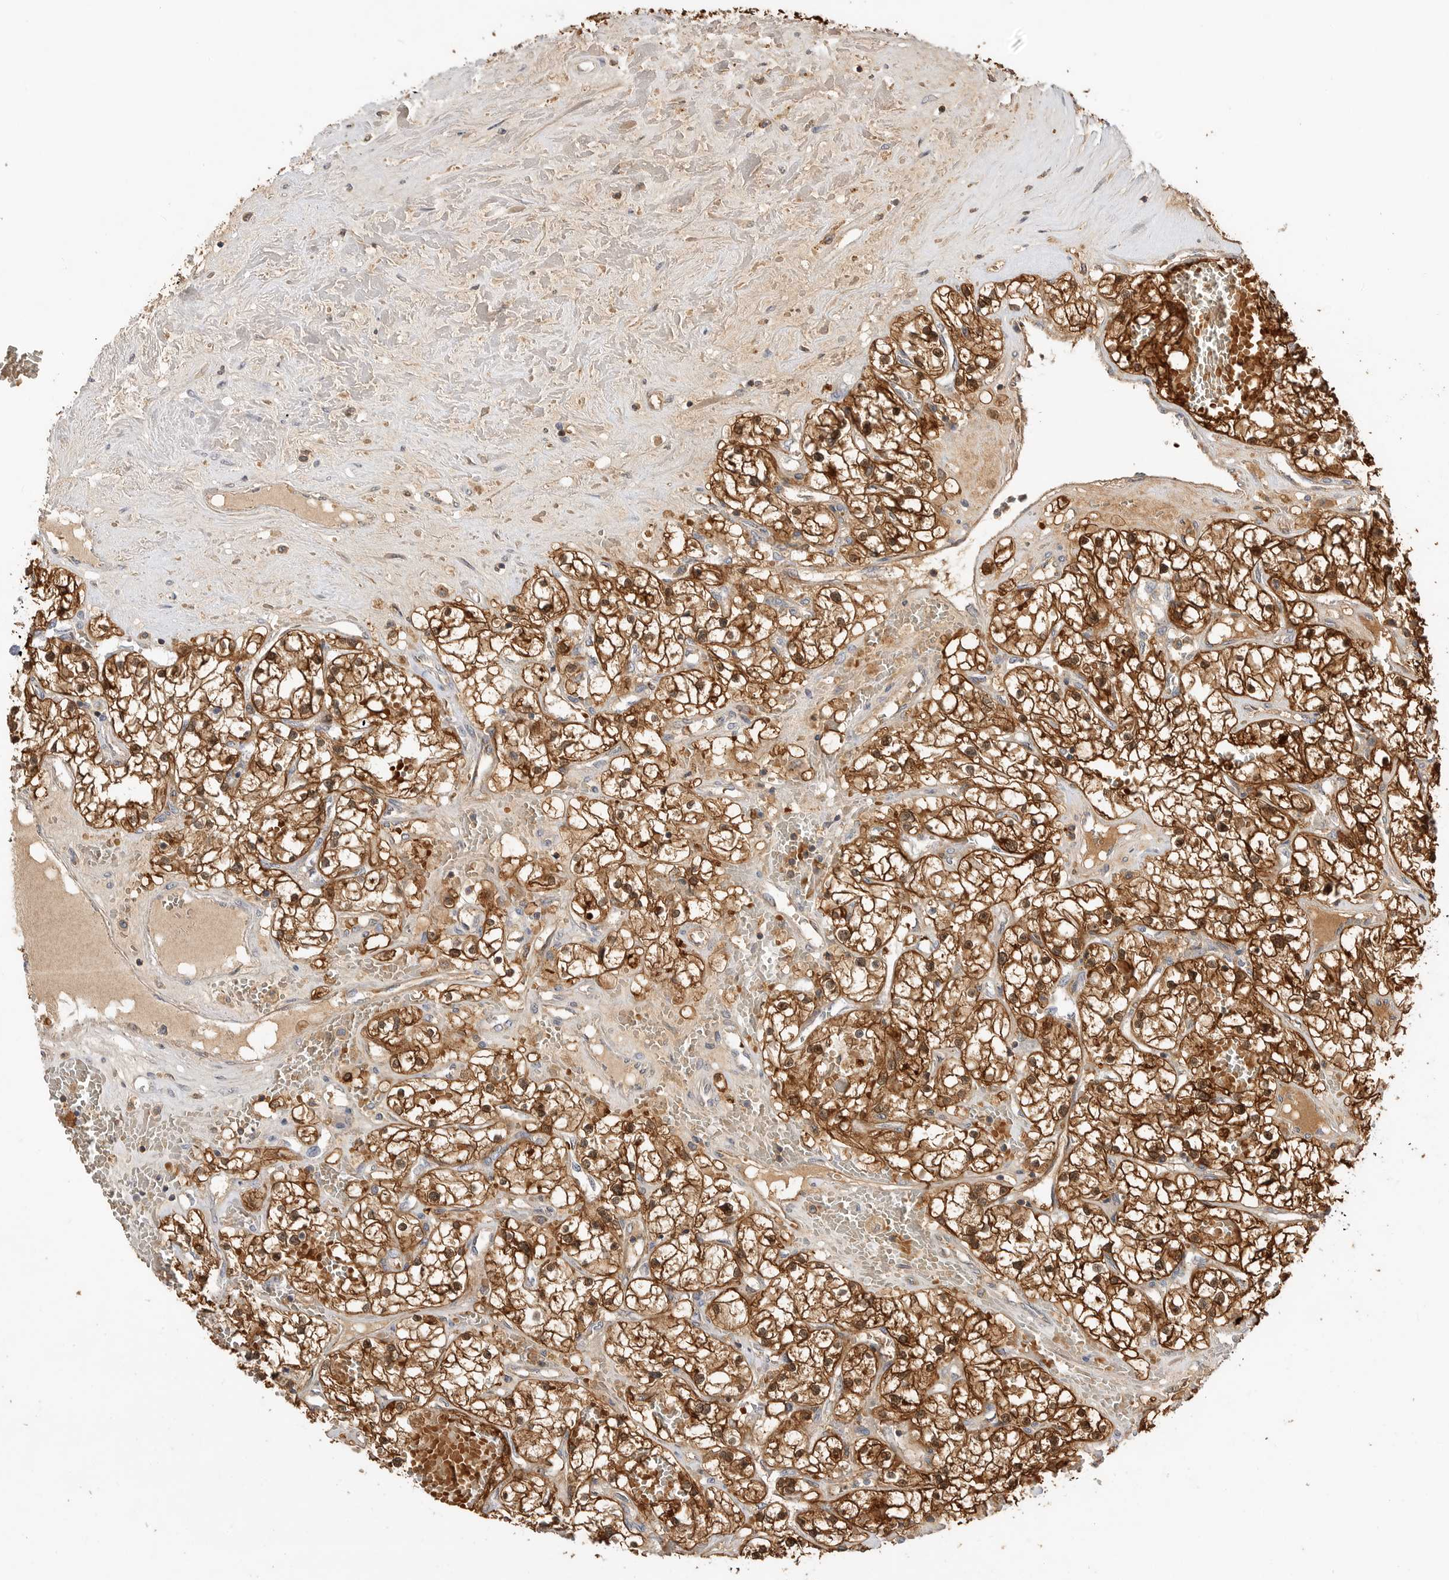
{"staining": {"intensity": "strong", "quantity": ">75%", "location": "cytoplasmic/membranous,nuclear"}, "tissue": "renal cancer", "cell_type": "Tumor cells", "image_type": "cancer", "snomed": [{"axis": "morphology", "description": "Normal tissue, NOS"}, {"axis": "morphology", "description": "Adenocarcinoma, NOS"}, {"axis": "topography", "description": "Kidney"}], "caption": "Immunohistochemistry (IHC) of renal cancer (adenocarcinoma) reveals high levels of strong cytoplasmic/membranous and nuclear staining in approximately >75% of tumor cells.", "gene": "CLDN12", "patient": {"sex": "male", "age": 68}}